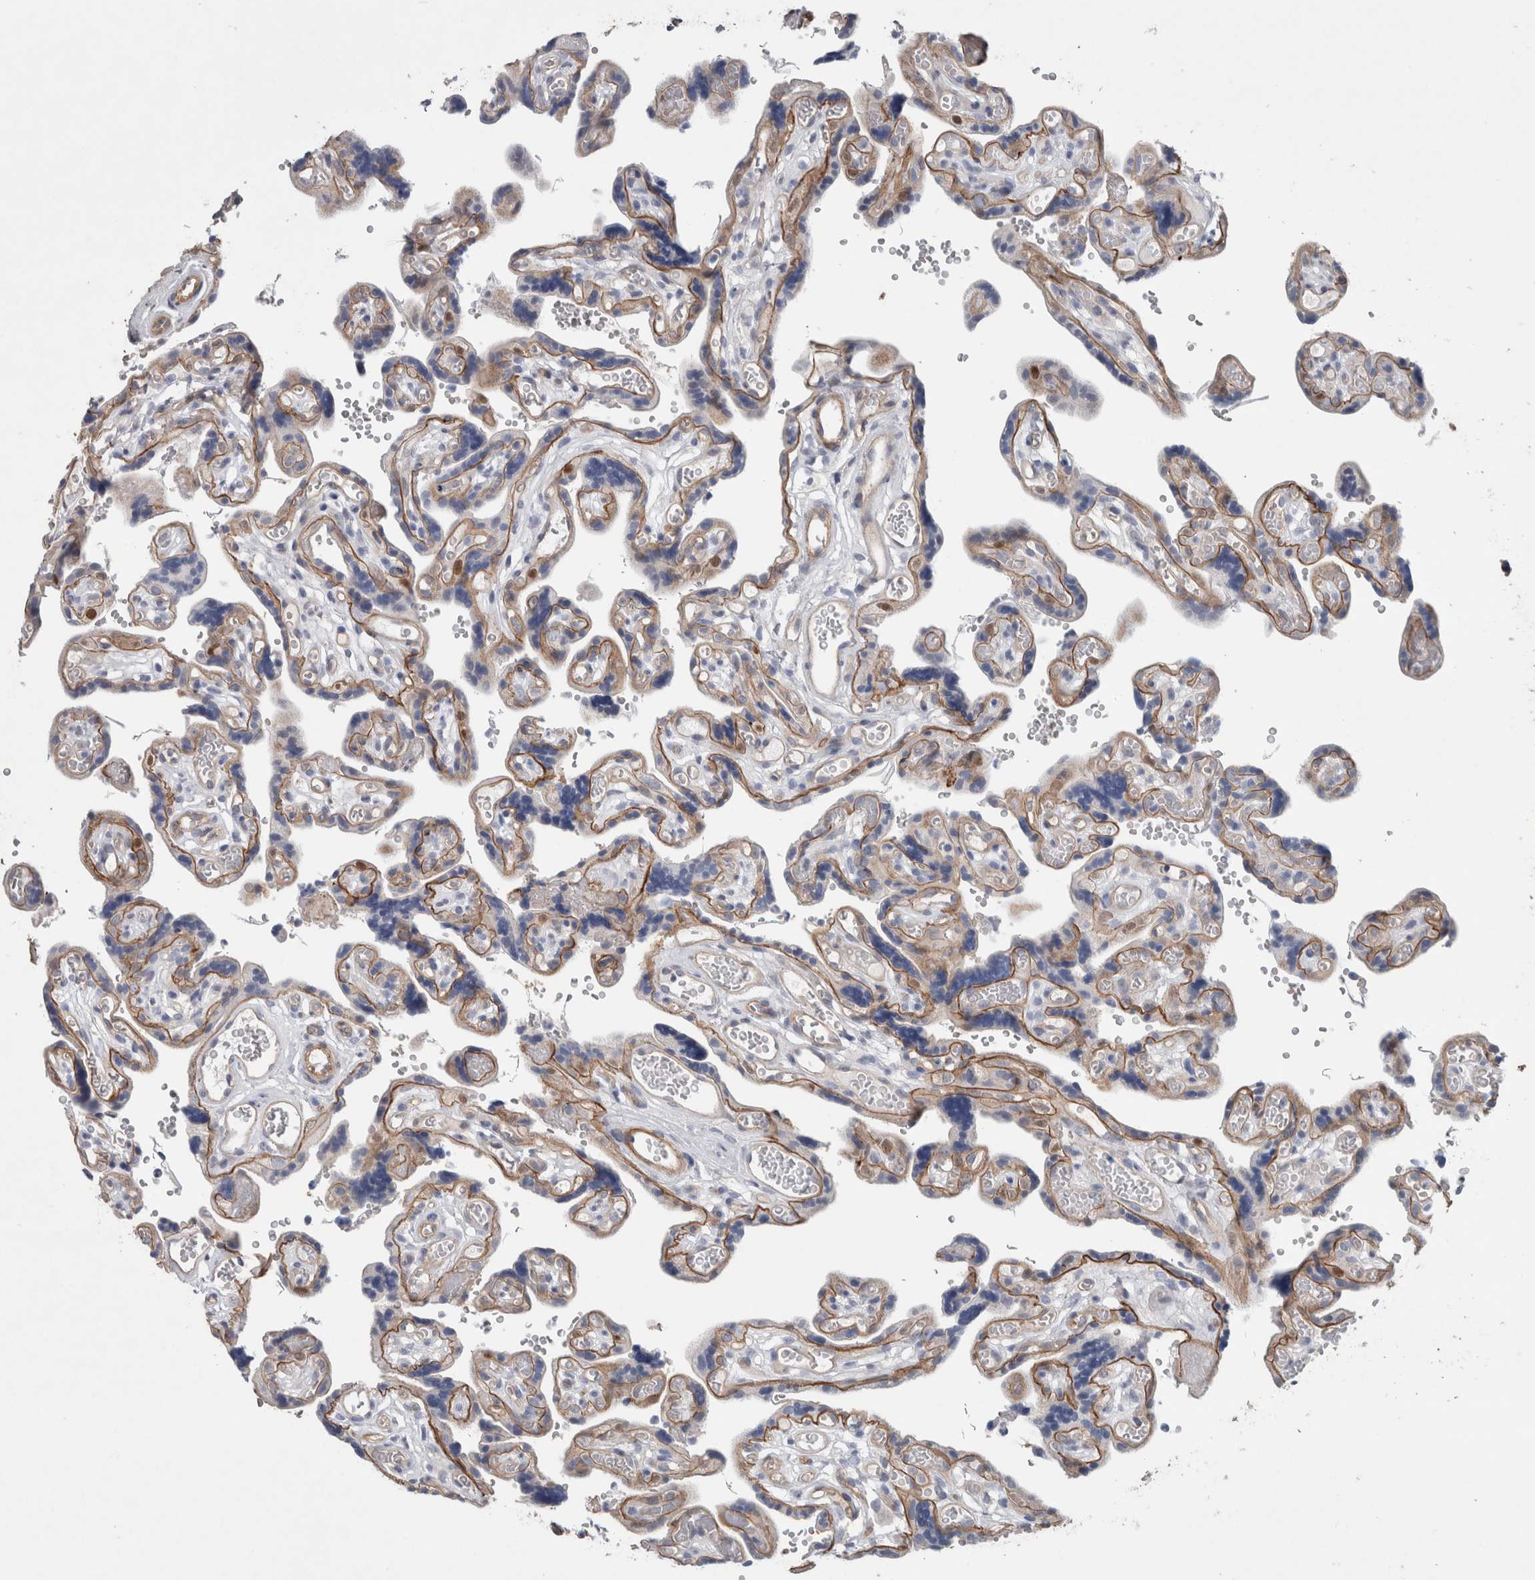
{"staining": {"intensity": "strong", "quantity": ">75%", "location": "nuclear"}, "tissue": "placenta", "cell_type": "Decidual cells", "image_type": "normal", "snomed": [{"axis": "morphology", "description": "Normal tissue, NOS"}, {"axis": "topography", "description": "Placenta"}], "caption": "IHC of normal human placenta reveals high levels of strong nuclear staining in approximately >75% of decidual cells.", "gene": "BCAM", "patient": {"sex": "female", "age": 30}}